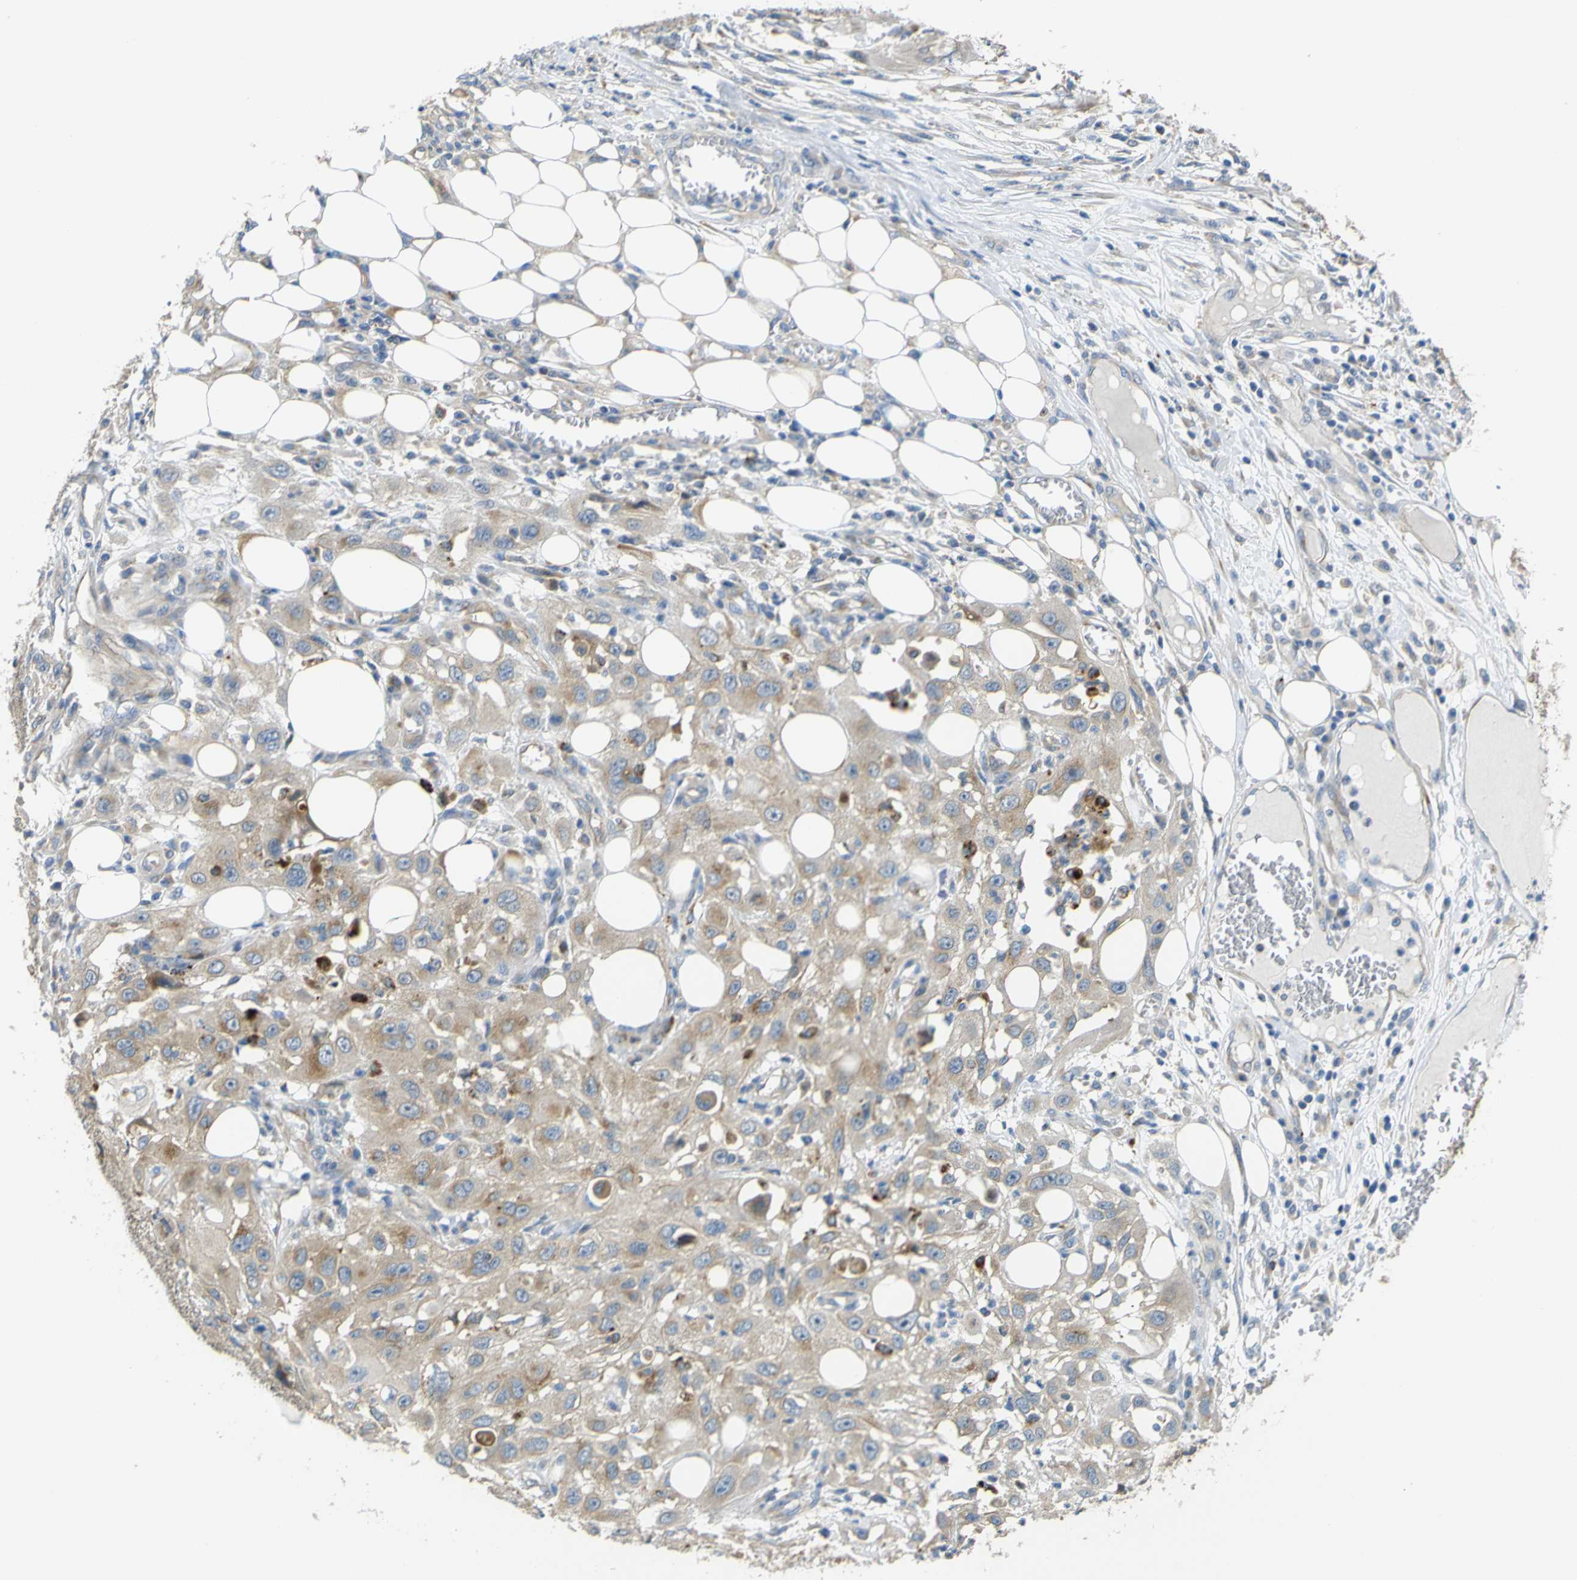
{"staining": {"intensity": "weak", "quantity": ">75%", "location": "cytoplasmic/membranous"}, "tissue": "skin cancer", "cell_type": "Tumor cells", "image_type": "cancer", "snomed": [{"axis": "morphology", "description": "Squamous cell carcinoma, NOS"}, {"axis": "topography", "description": "Skin"}], "caption": "IHC staining of skin squamous cell carcinoma, which demonstrates low levels of weak cytoplasmic/membranous positivity in about >75% of tumor cells indicating weak cytoplasmic/membranous protein expression. The staining was performed using DAB (brown) for protein detection and nuclei were counterstained in hematoxylin (blue).", "gene": "SYPL1", "patient": {"sex": "male", "age": 75}}